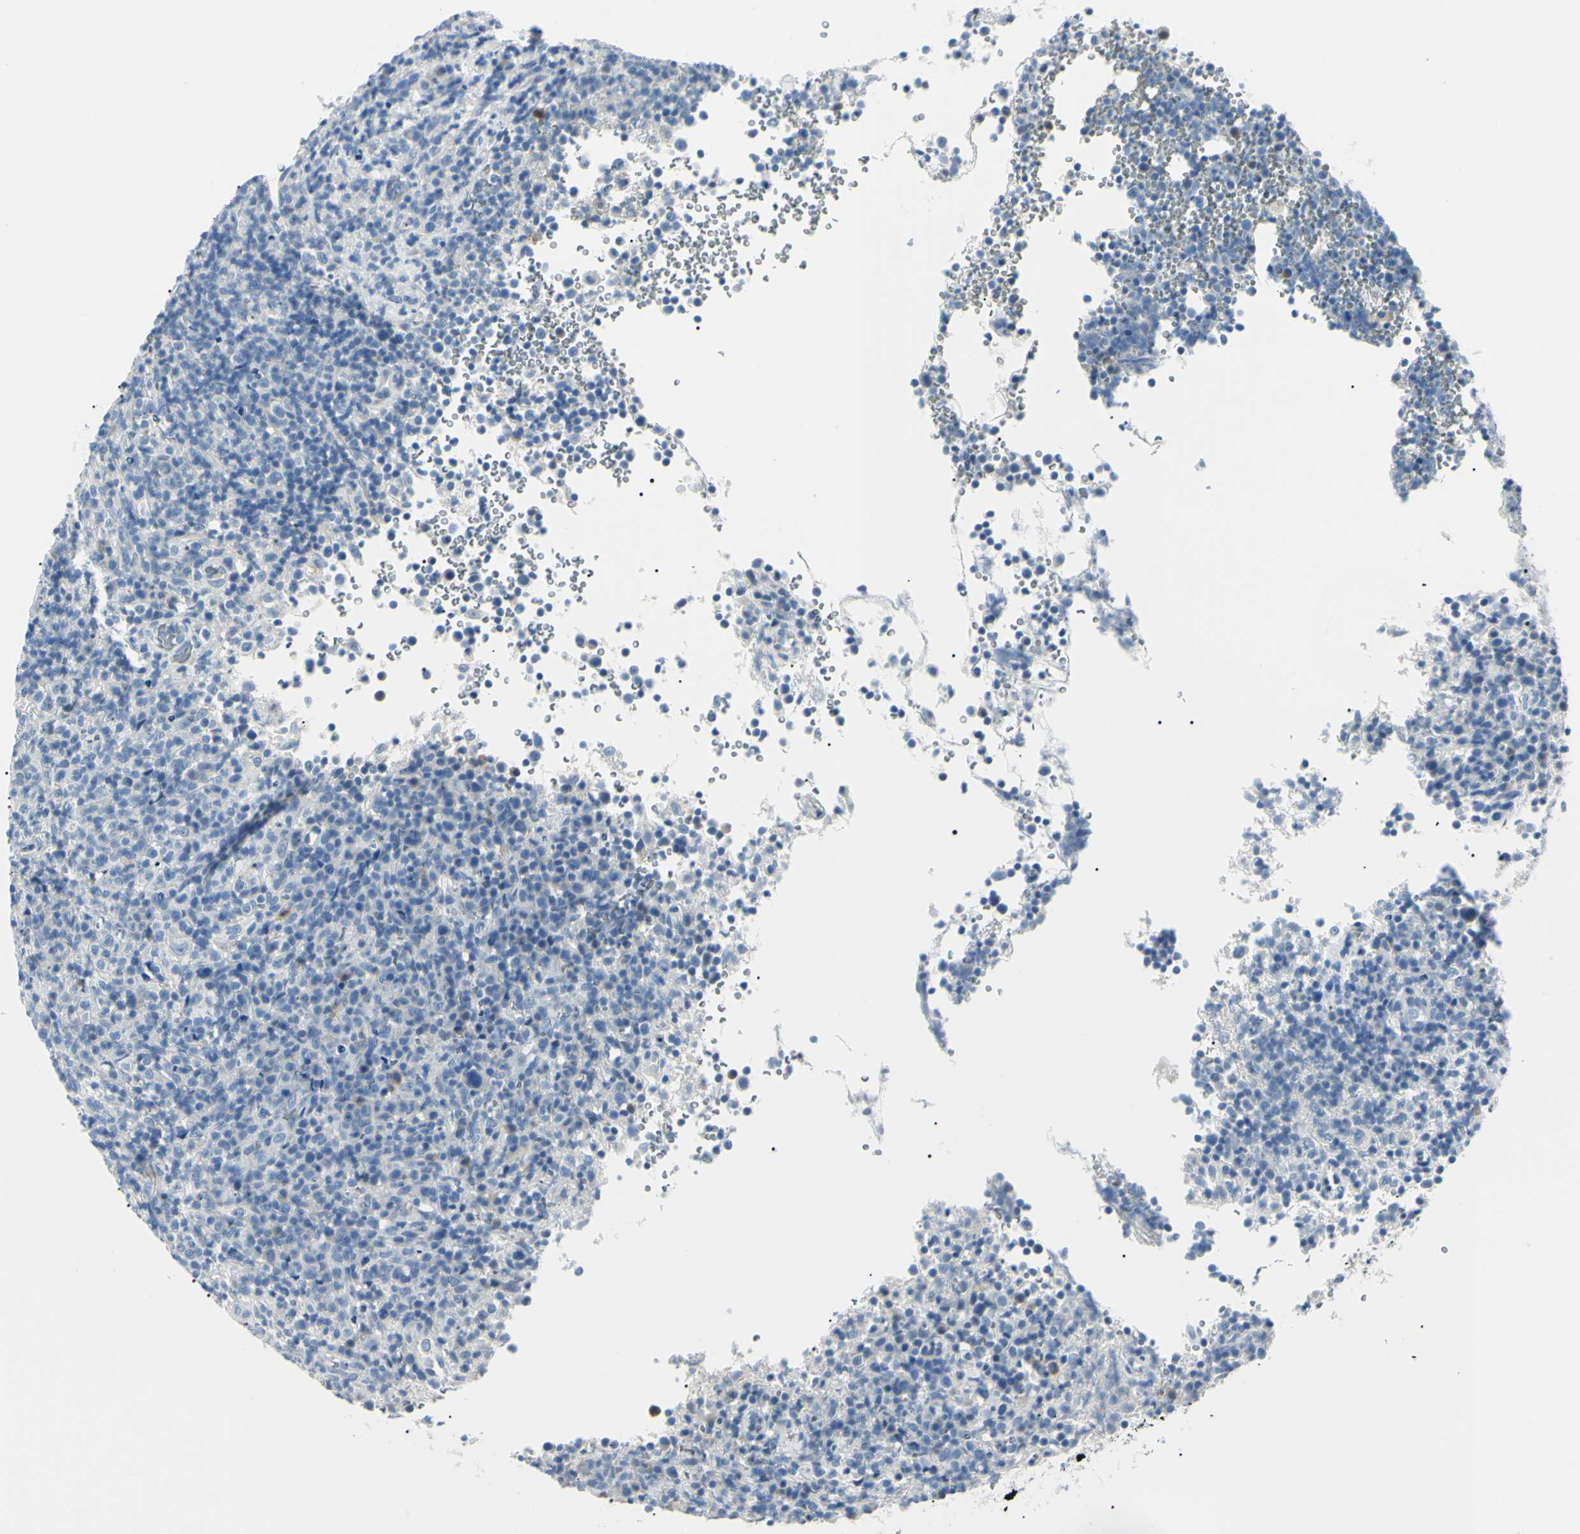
{"staining": {"intensity": "negative", "quantity": "none", "location": "none"}, "tissue": "lymphoma", "cell_type": "Tumor cells", "image_type": "cancer", "snomed": [{"axis": "morphology", "description": "Malignant lymphoma, non-Hodgkin's type, High grade"}, {"axis": "topography", "description": "Lymph node"}], "caption": "Immunohistochemistry of human lymphoma demonstrates no expression in tumor cells.", "gene": "CA2", "patient": {"sex": "female", "age": 76}}